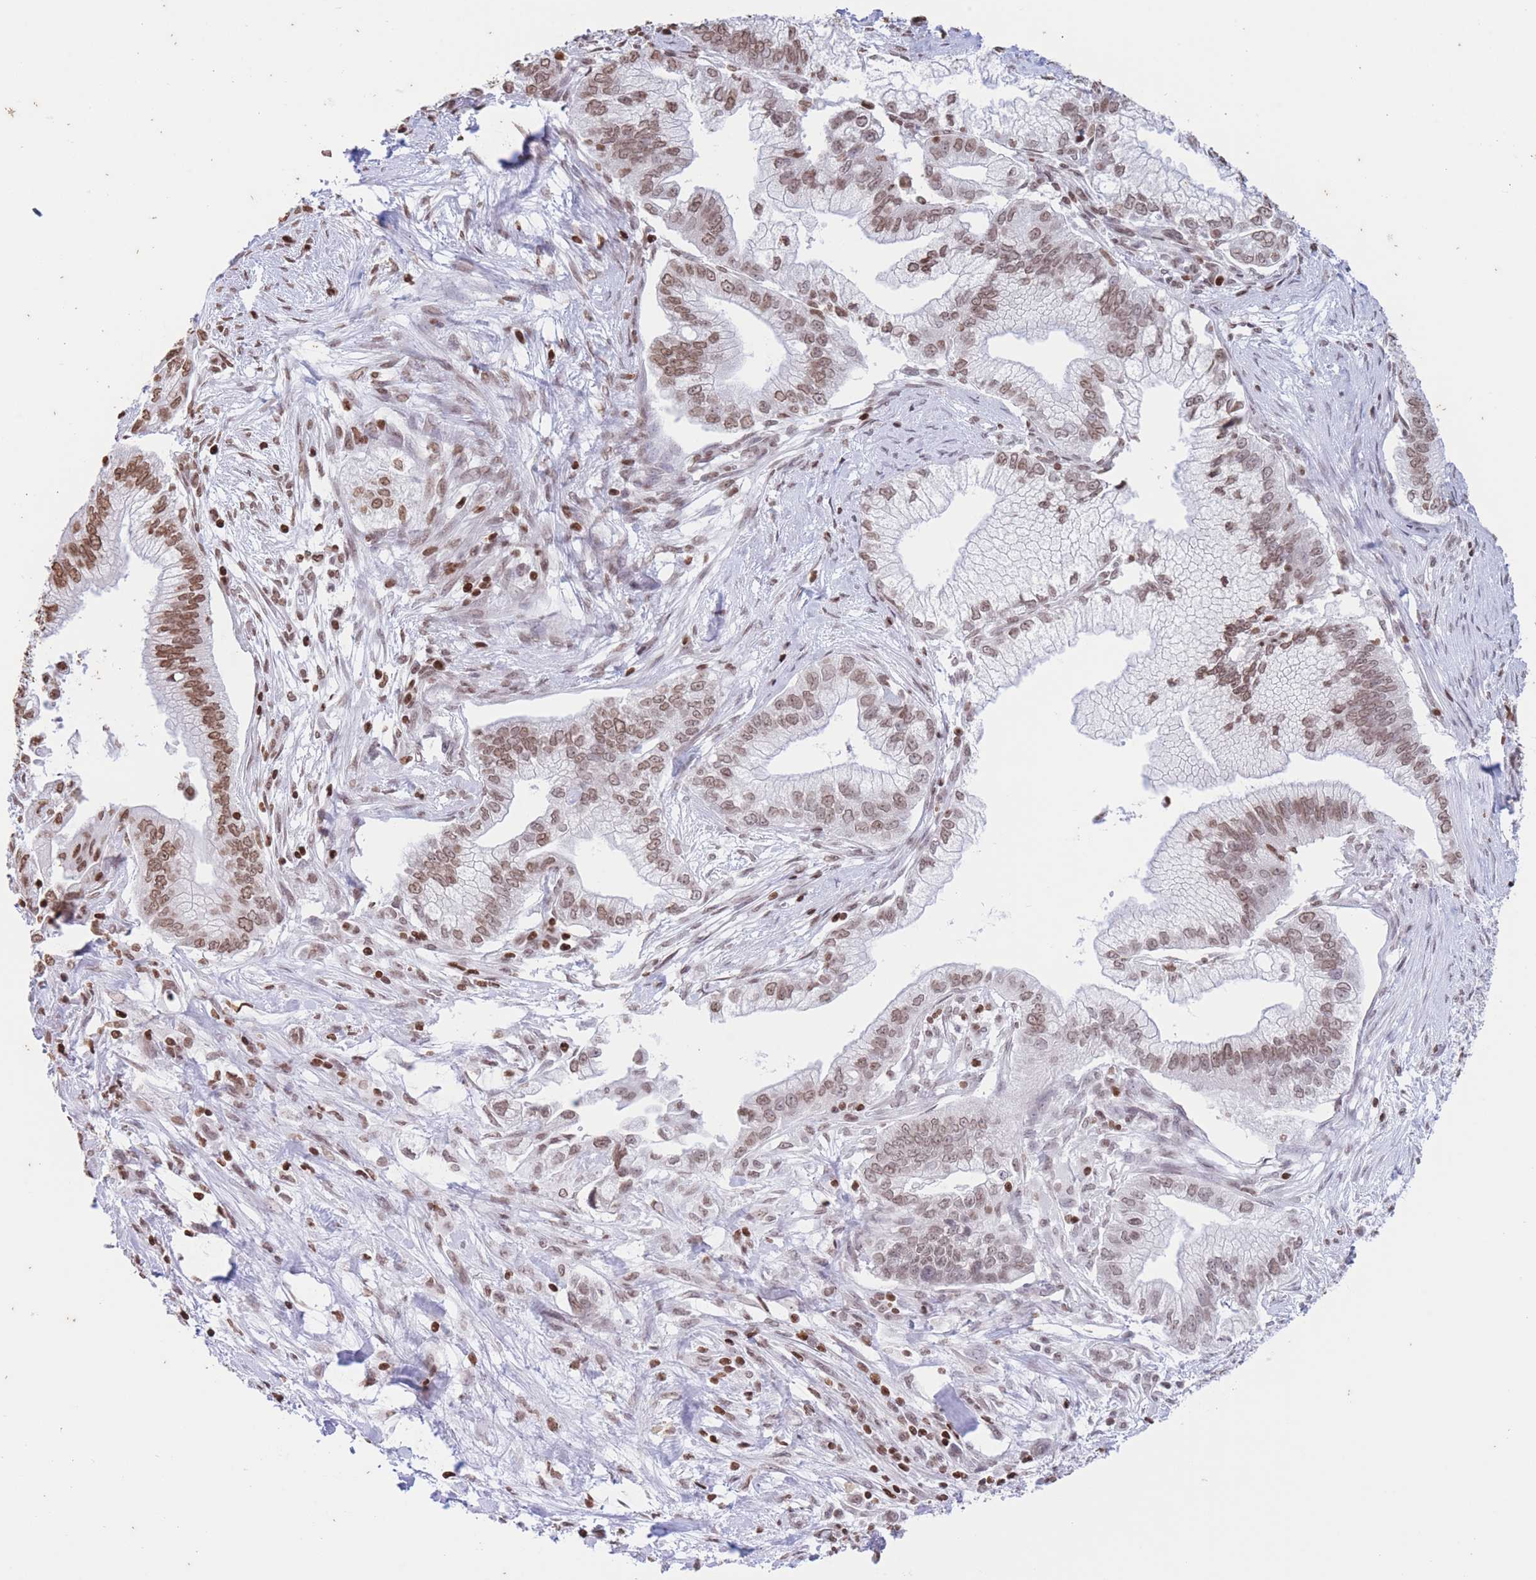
{"staining": {"intensity": "moderate", "quantity": ">75%", "location": "nuclear"}, "tissue": "pancreatic cancer", "cell_type": "Tumor cells", "image_type": "cancer", "snomed": [{"axis": "morphology", "description": "Adenocarcinoma, NOS"}, {"axis": "topography", "description": "Pancreas"}], "caption": "Pancreatic adenocarcinoma was stained to show a protein in brown. There is medium levels of moderate nuclear expression in approximately >75% of tumor cells.", "gene": "H2BC11", "patient": {"sex": "male", "age": 70}}